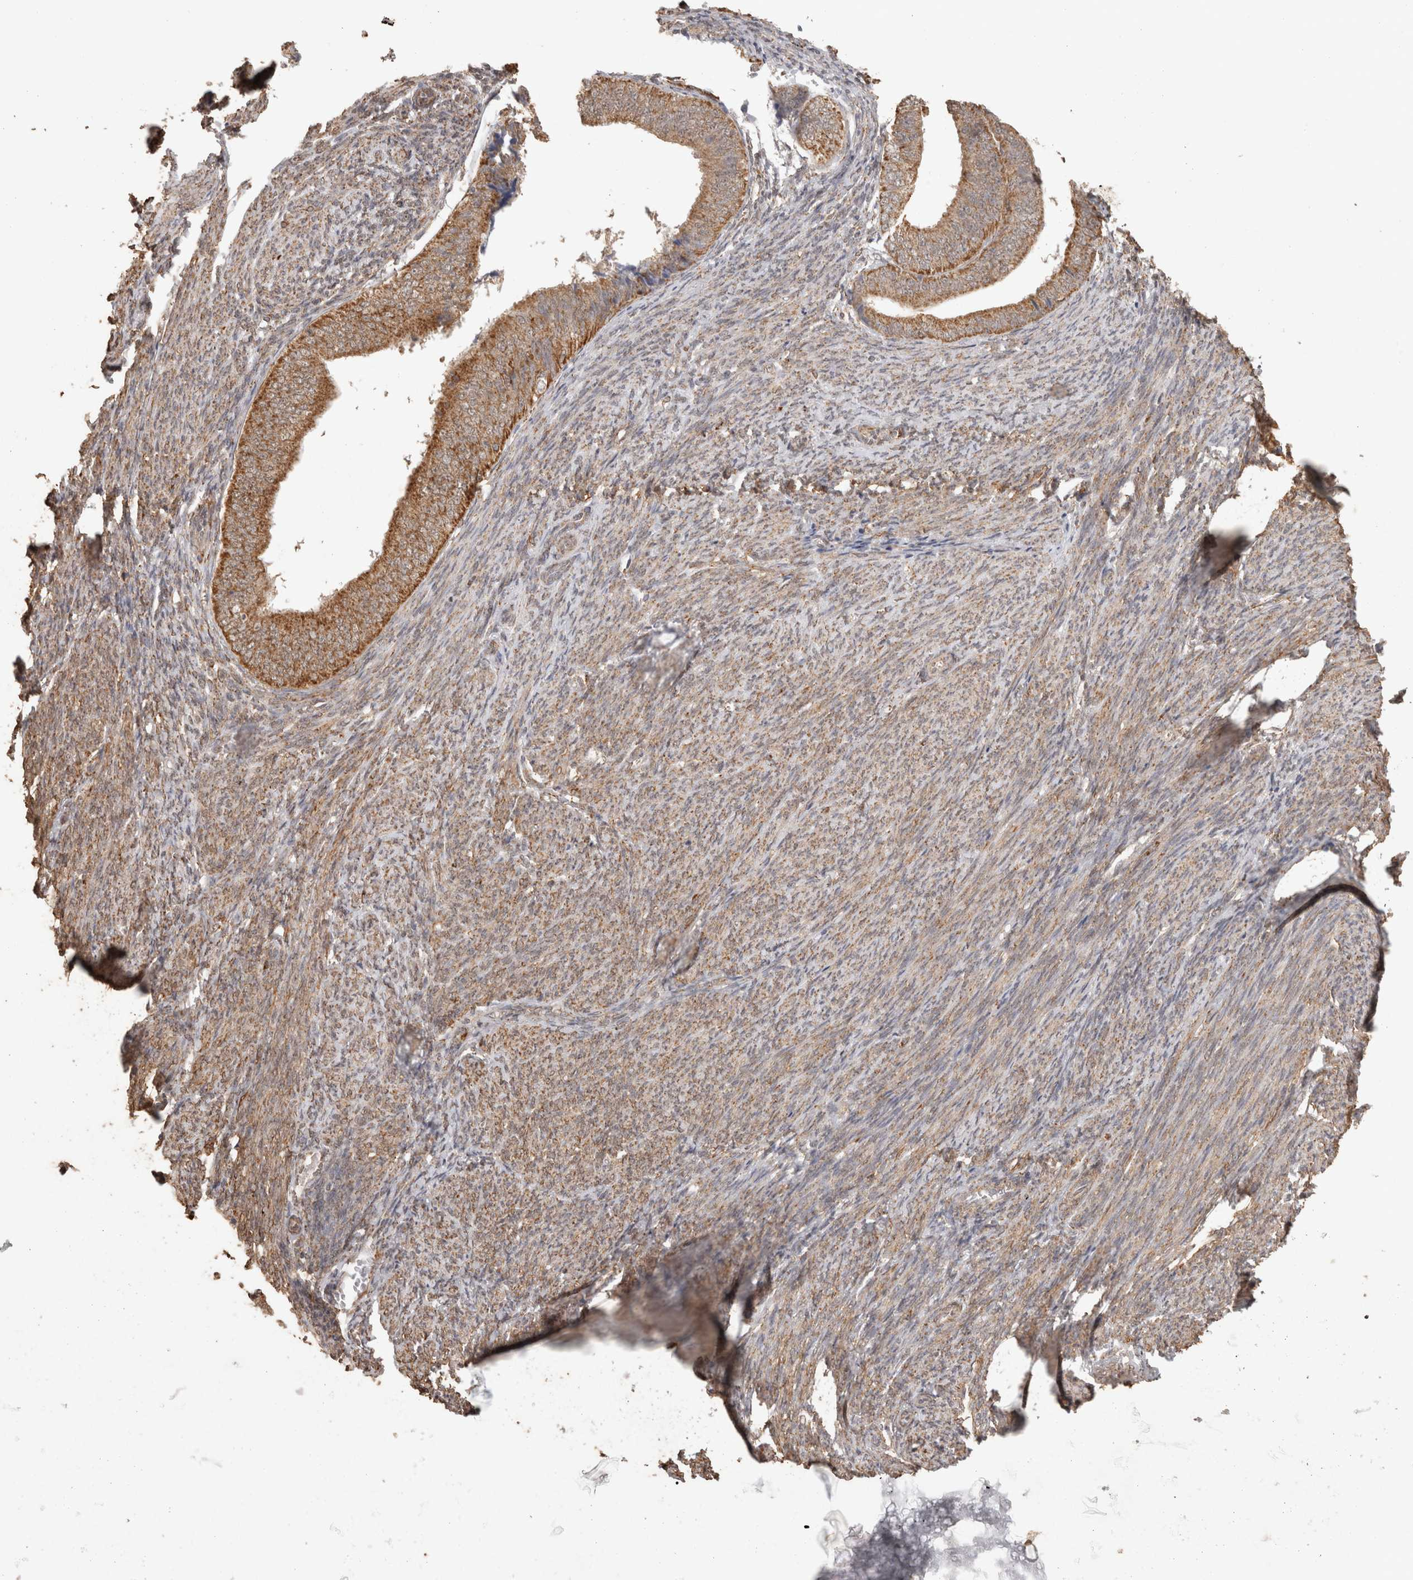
{"staining": {"intensity": "moderate", "quantity": ">75%", "location": "cytoplasmic/membranous"}, "tissue": "endometrial cancer", "cell_type": "Tumor cells", "image_type": "cancer", "snomed": [{"axis": "morphology", "description": "Adenocarcinoma, NOS"}, {"axis": "topography", "description": "Endometrium"}], "caption": "Approximately >75% of tumor cells in endometrial adenocarcinoma display moderate cytoplasmic/membranous protein staining as visualized by brown immunohistochemical staining.", "gene": "BNIP3L", "patient": {"sex": "female", "age": 63}}